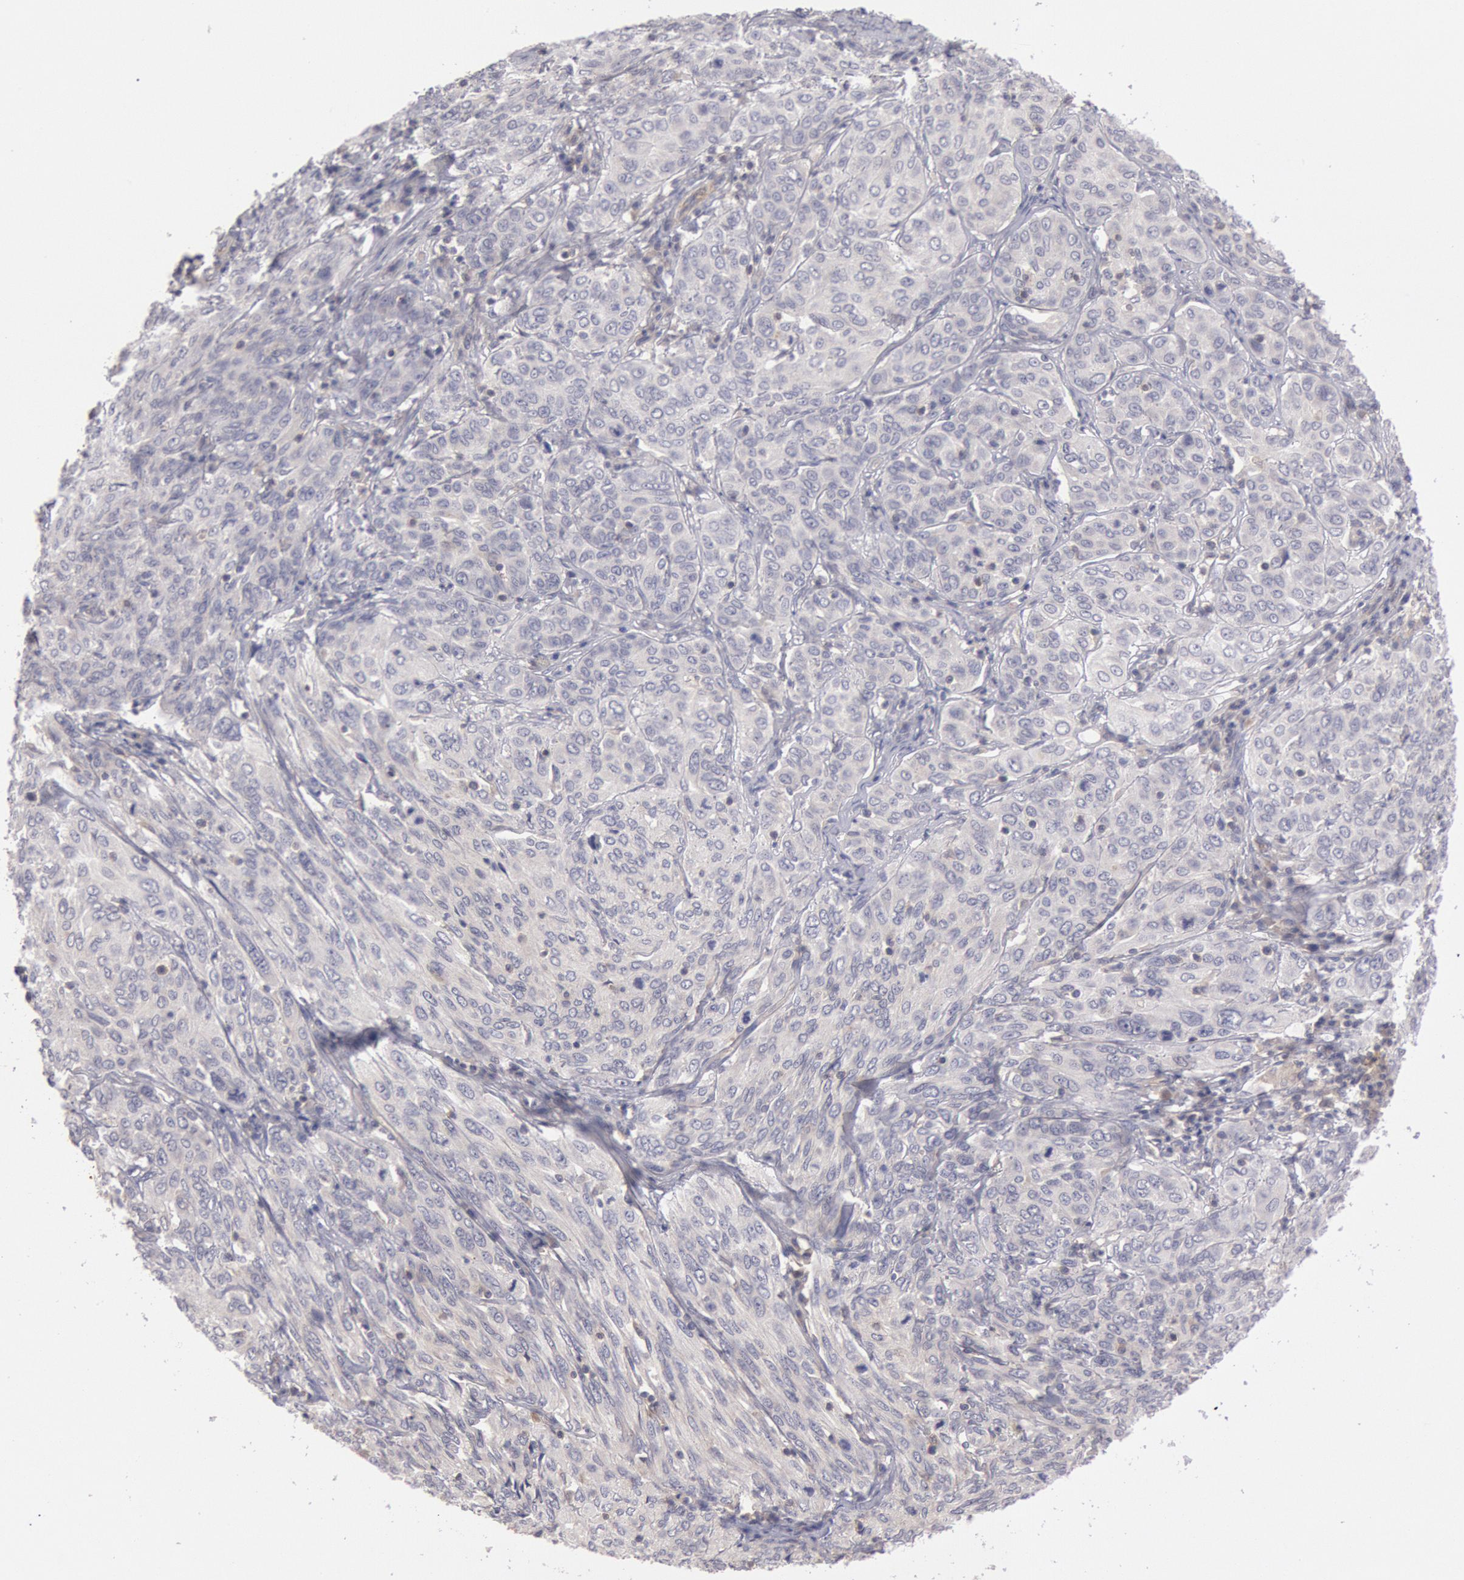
{"staining": {"intensity": "negative", "quantity": "none", "location": "none"}, "tissue": "cervical cancer", "cell_type": "Tumor cells", "image_type": "cancer", "snomed": [{"axis": "morphology", "description": "Squamous cell carcinoma, NOS"}, {"axis": "topography", "description": "Cervix"}], "caption": "High magnification brightfield microscopy of squamous cell carcinoma (cervical) stained with DAB (brown) and counterstained with hematoxylin (blue): tumor cells show no significant positivity.", "gene": "PIK3R1", "patient": {"sex": "female", "age": 38}}